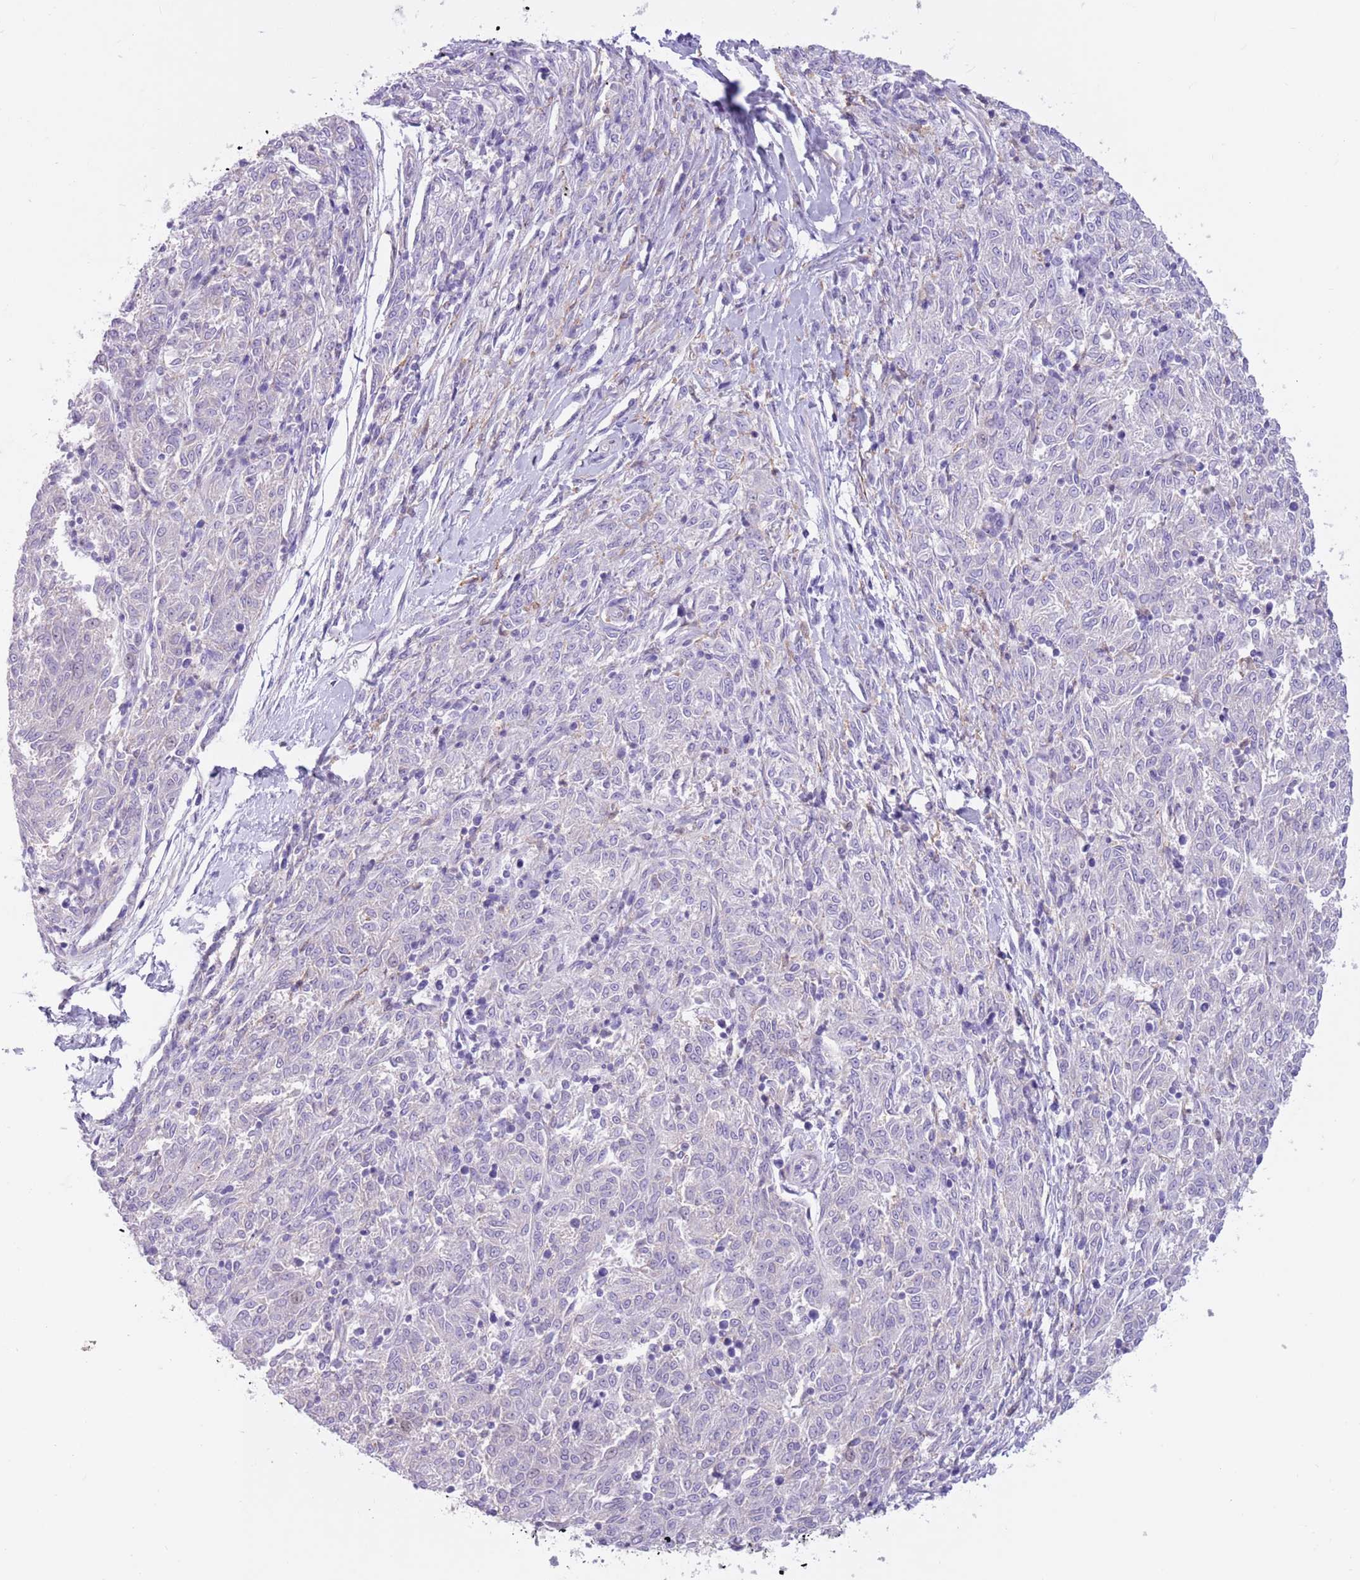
{"staining": {"intensity": "negative", "quantity": "none", "location": "none"}, "tissue": "melanoma", "cell_type": "Tumor cells", "image_type": "cancer", "snomed": [{"axis": "morphology", "description": "Malignant melanoma, NOS"}, {"axis": "topography", "description": "Skin"}], "caption": "This is an IHC image of human melanoma. There is no expression in tumor cells.", "gene": "SNX6", "patient": {"sex": "female", "age": 72}}